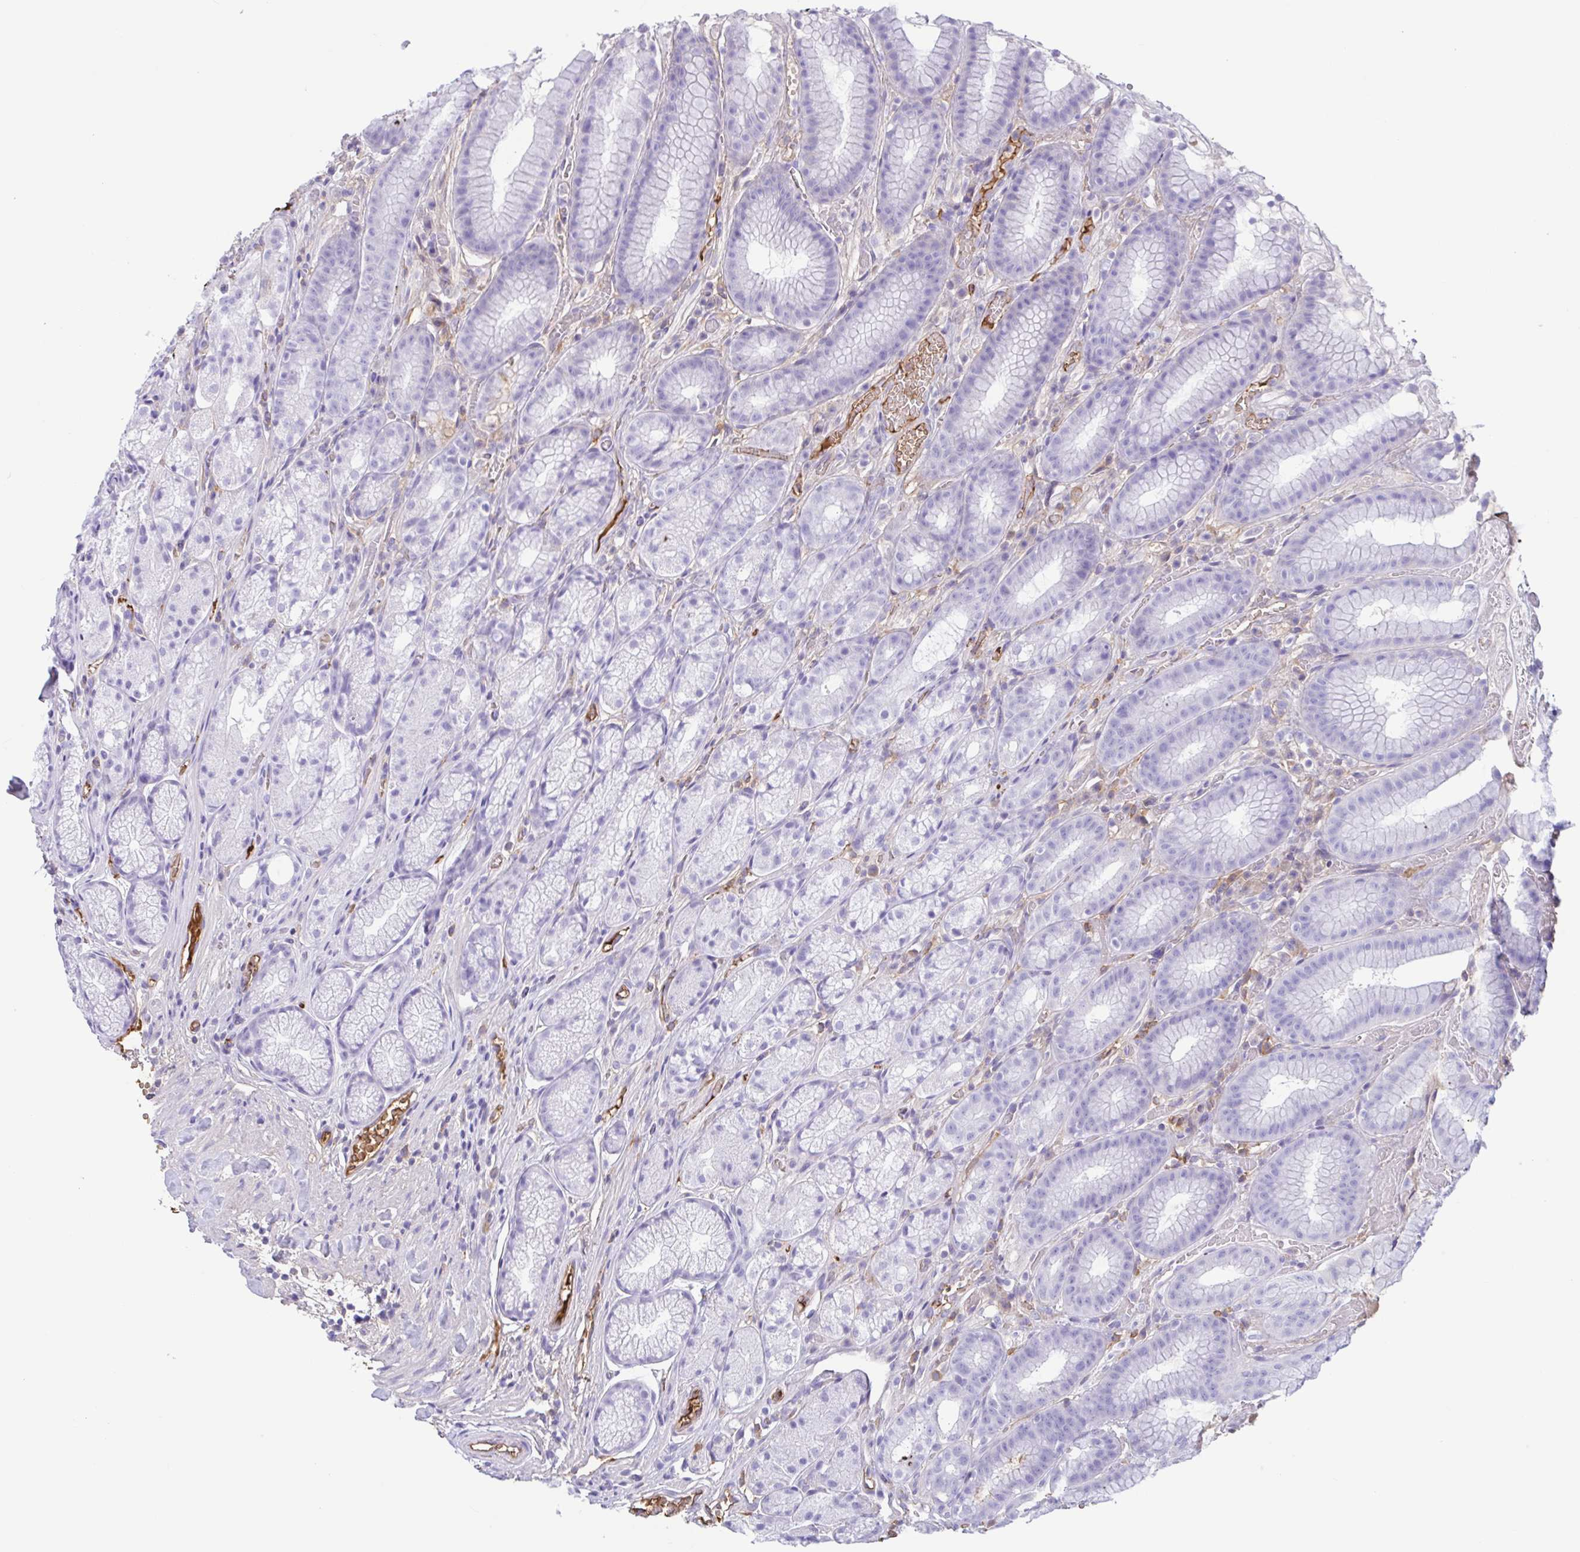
{"staining": {"intensity": "moderate", "quantity": "<25%", "location": "cytoplasmic/membranous"}, "tissue": "stomach", "cell_type": "Glandular cells", "image_type": "normal", "snomed": [{"axis": "morphology", "description": "Normal tissue, NOS"}, {"axis": "topography", "description": "Smooth muscle"}, {"axis": "topography", "description": "Stomach"}], "caption": "Immunohistochemistry (DAB (3,3'-diaminobenzidine)) staining of benign stomach exhibits moderate cytoplasmic/membranous protein staining in approximately <25% of glandular cells.", "gene": "LARGE2", "patient": {"sex": "male", "age": 70}}